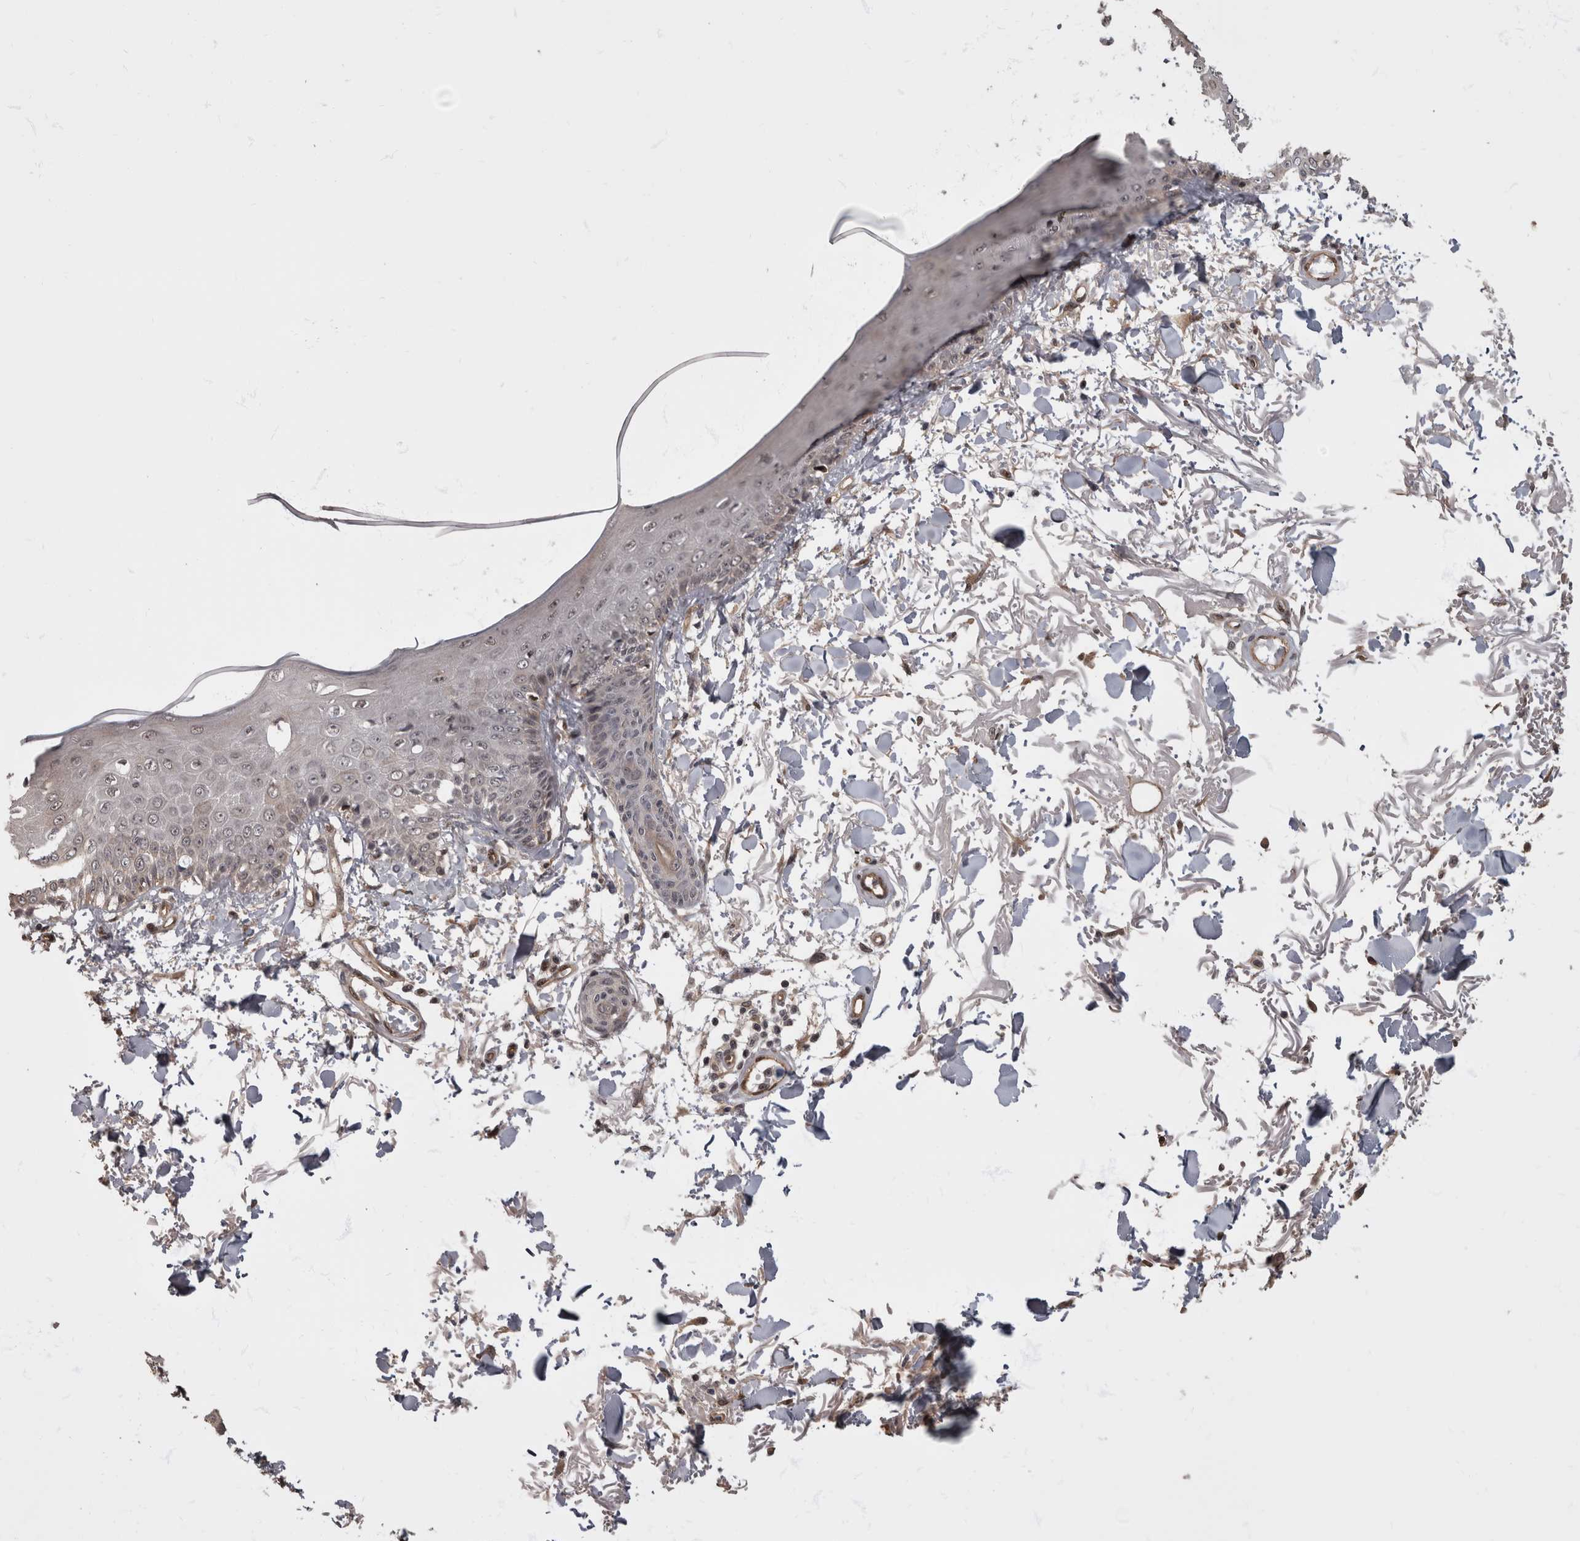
{"staining": {"intensity": "moderate", "quantity": ">75%", "location": "cytoplasmic/membranous"}, "tissue": "skin", "cell_type": "Fibroblasts", "image_type": "normal", "snomed": [{"axis": "morphology", "description": "Normal tissue, NOS"}, {"axis": "morphology", "description": "Squamous cell carcinoma, NOS"}, {"axis": "topography", "description": "Skin"}, {"axis": "topography", "description": "Peripheral nerve tissue"}], "caption": "Immunohistochemical staining of normal human skin shows >75% levels of moderate cytoplasmic/membranous protein staining in about >75% of fibroblasts.", "gene": "AKT3", "patient": {"sex": "male", "age": 83}}